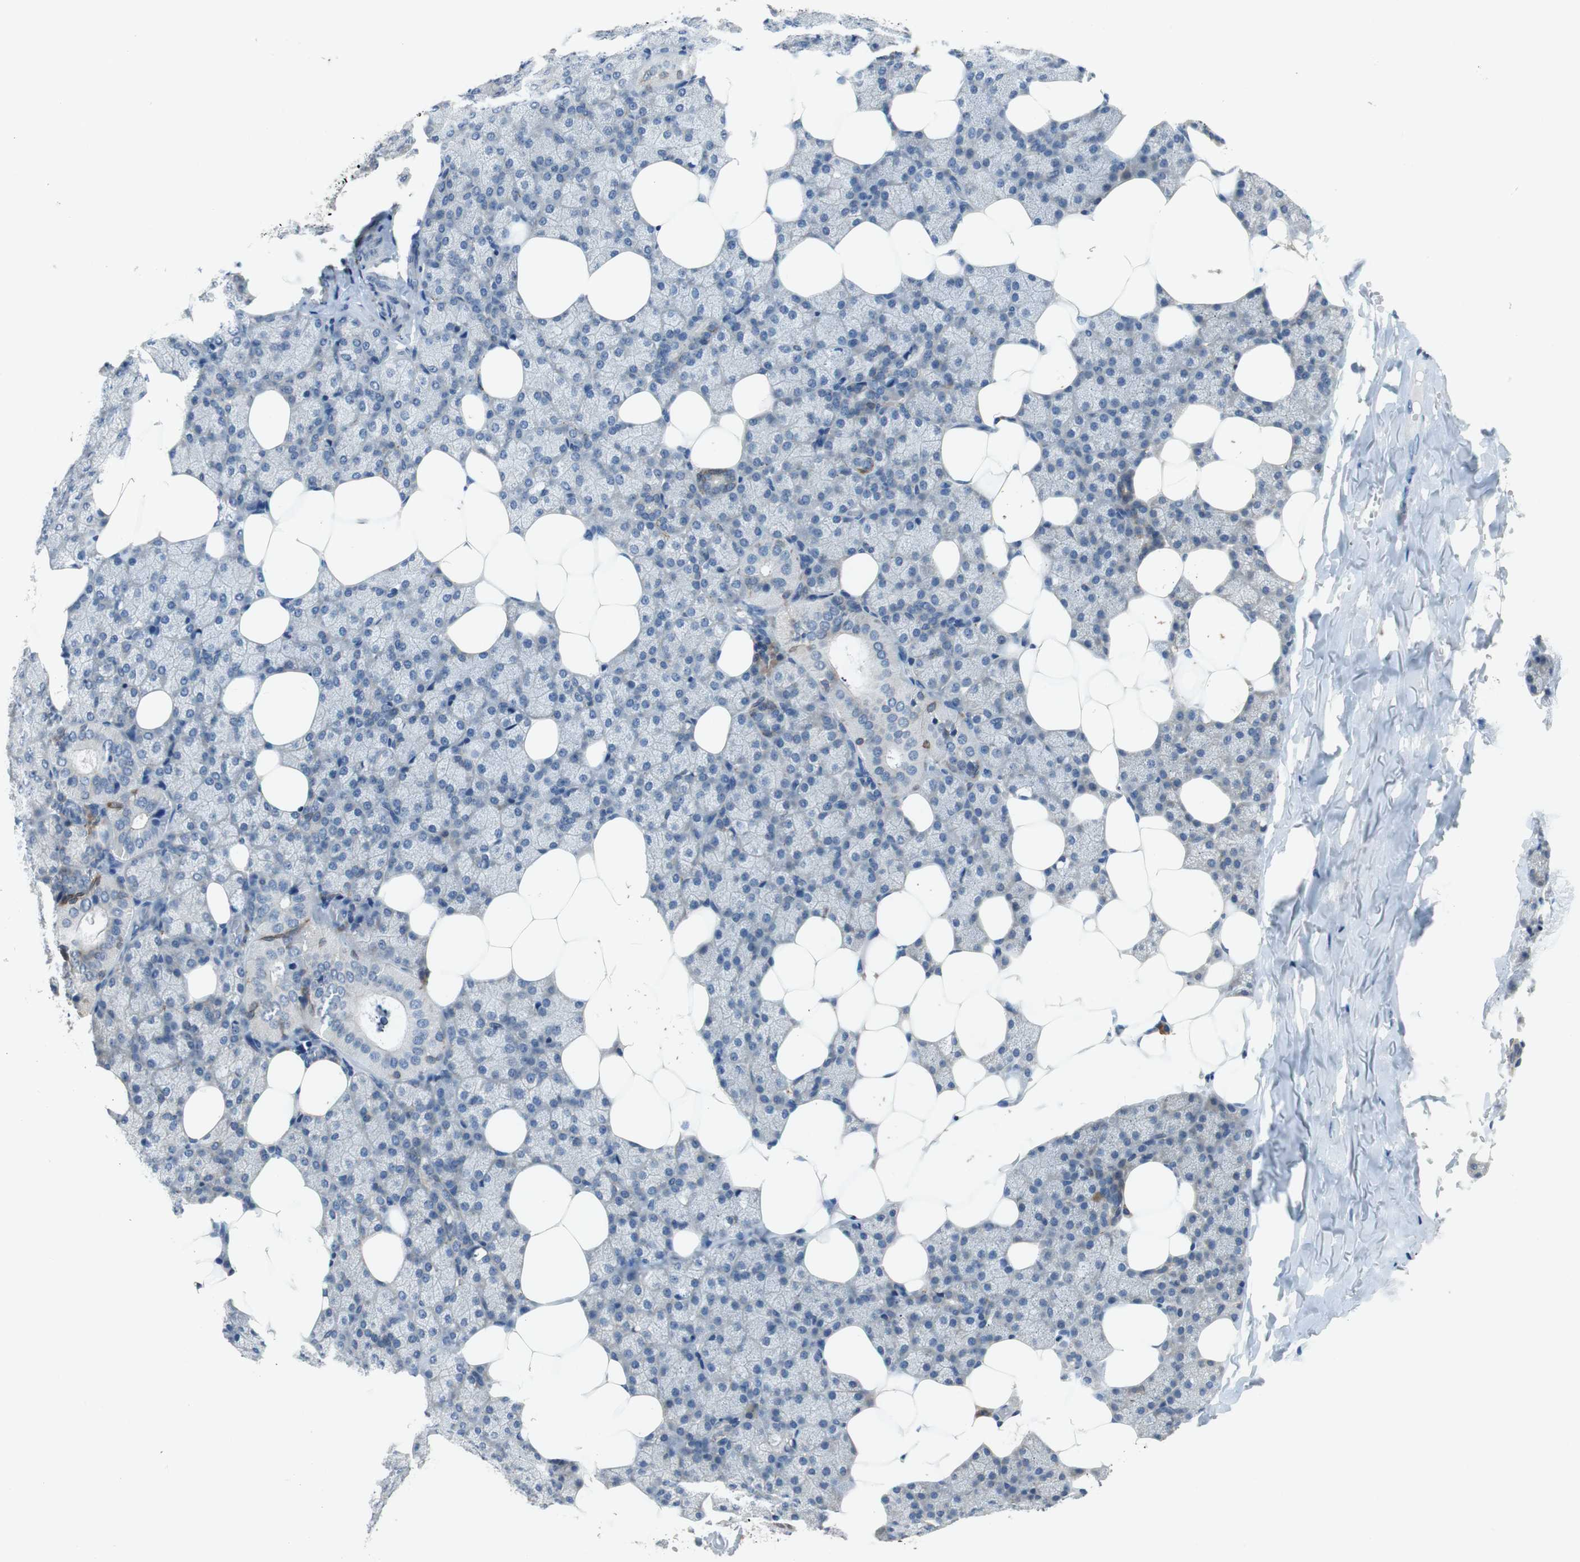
{"staining": {"intensity": "negative", "quantity": "none", "location": "none"}, "tissue": "salivary gland", "cell_type": "Glandular cells", "image_type": "normal", "snomed": [{"axis": "morphology", "description": "Normal tissue, NOS"}, {"axis": "topography", "description": "Lymph node"}, {"axis": "topography", "description": "Salivary gland"}], "caption": "A high-resolution histopathology image shows immunohistochemistry (IHC) staining of normal salivary gland, which displays no significant expression in glandular cells. (Stains: DAB immunohistochemistry with hematoxylin counter stain, Microscopy: brightfield microscopy at high magnification).", "gene": "GLCCI1", "patient": {"sex": "male", "age": 8}}